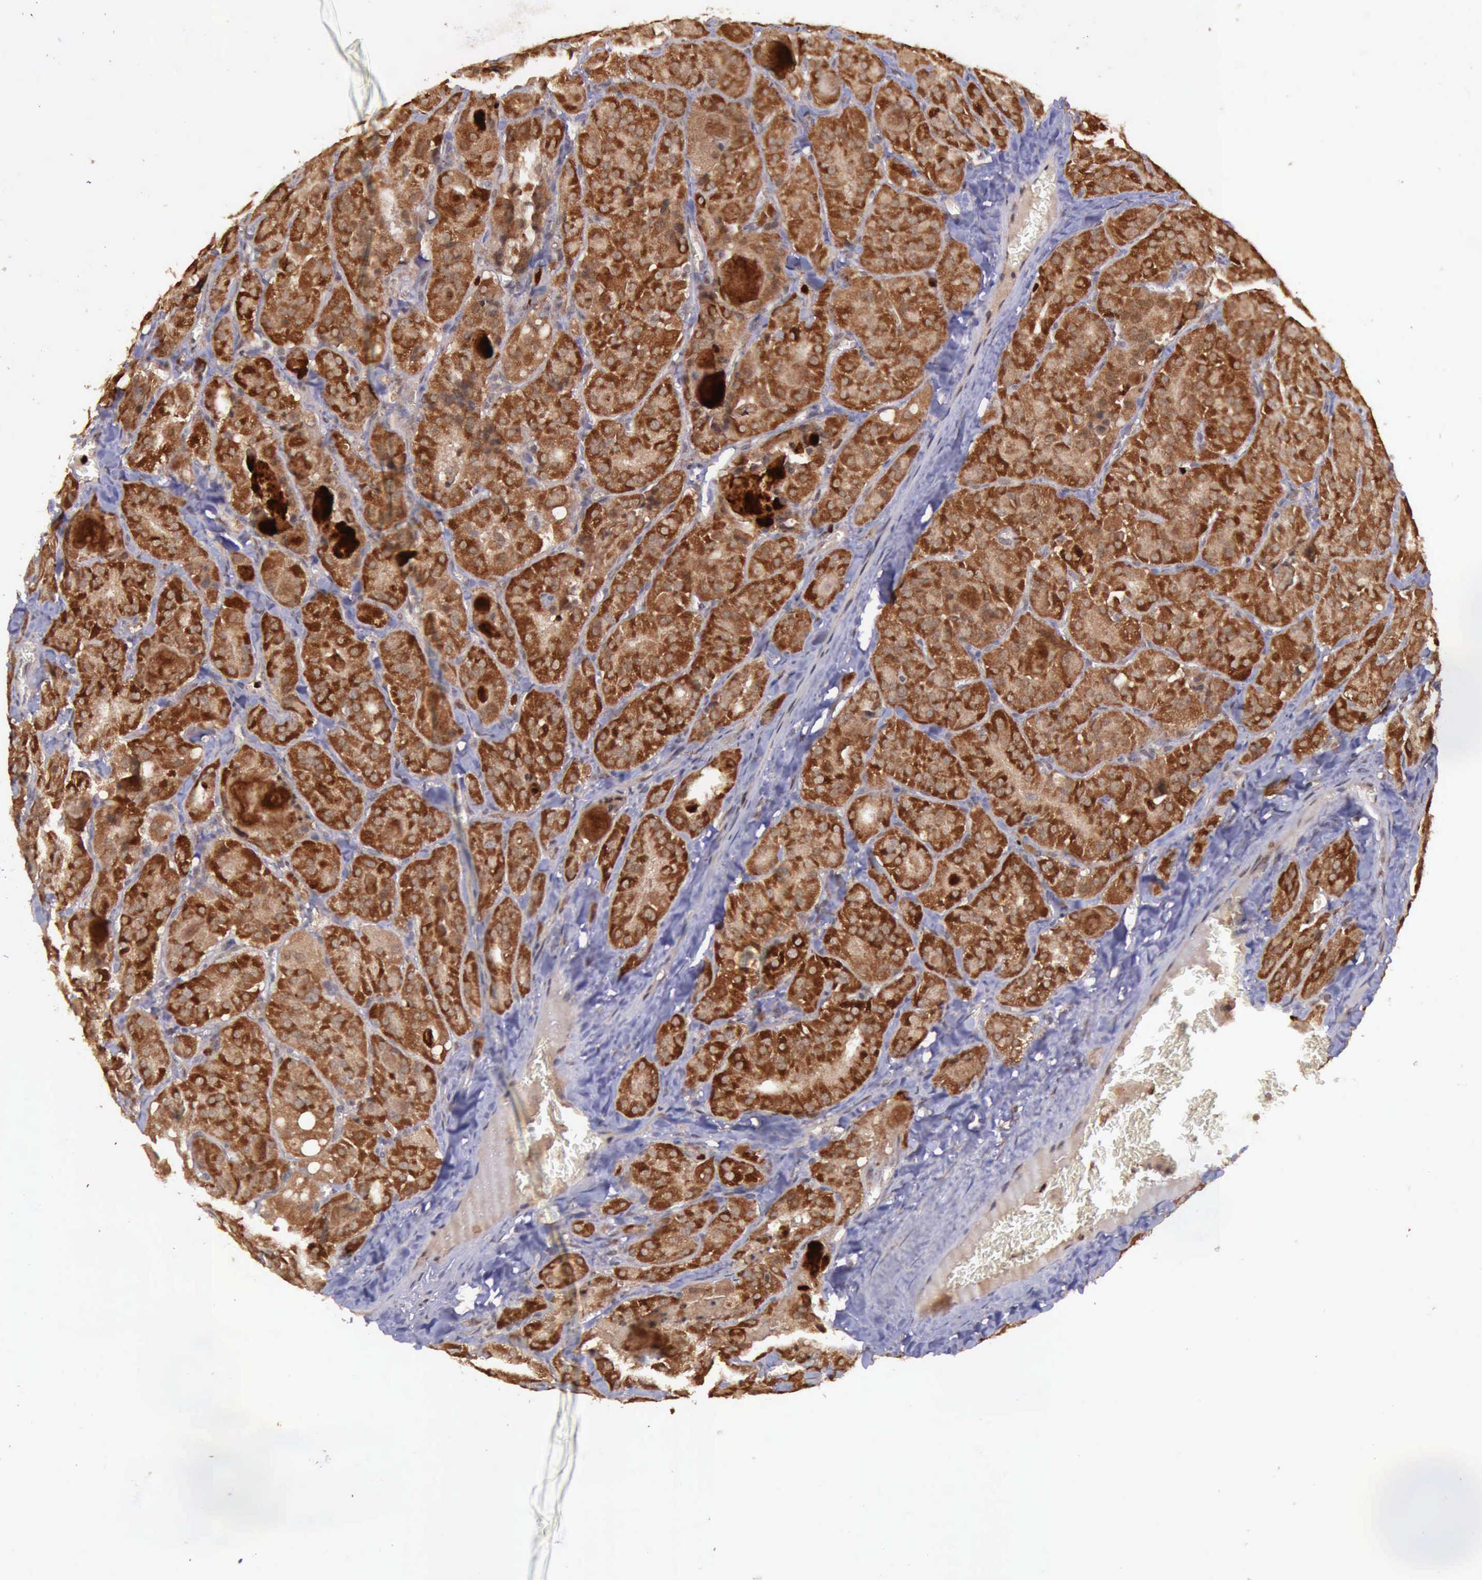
{"staining": {"intensity": "strong", "quantity": ">75%", "location": "cytoplasmic/membranous"}, "tissue": "thyroid cancer", "cell_type": "Tumor cells", "image_type": "cancer", "snomed": [{"axis": "morphology", "description": "Carcinoma, NOS"}, {"axis": "topography", "description": "Thyroid gland"}], "caption": "About >75% of tumor cells in carcinoma (thyroid) demonstrate strong cytoplasmic/membranous protein expression as visualized by brown immunohistochemical staining.", "gene": "ARMCX3", "patient": {"sex": "male", "age": 76}}